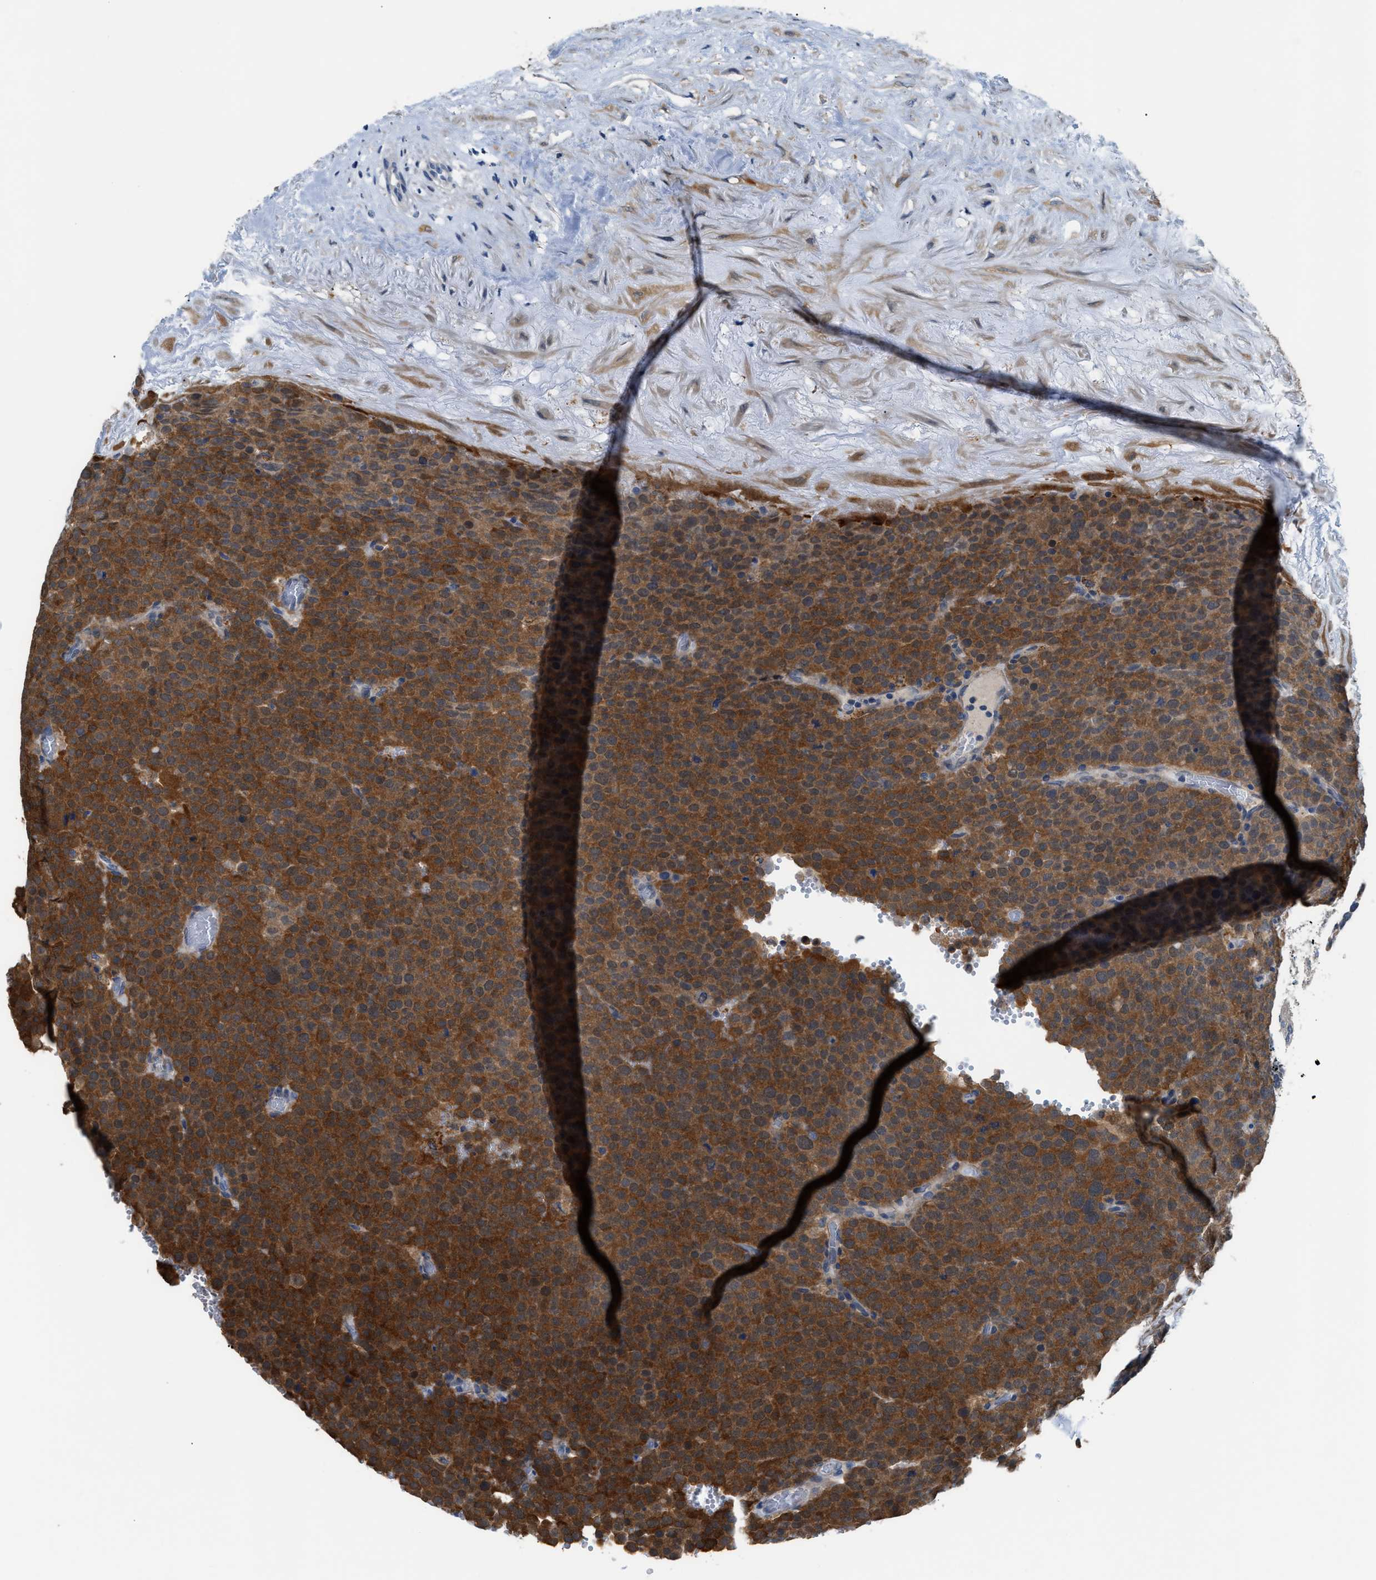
{"staining": {"intensity": "strong", "quantity": ">75%", "location": "cytoplasmic/membranous"}, "tissue": "testis cancer", "cell_type": "Tumor cells", "image_type": "cancer", "snomed": [{"axis": "morphology", "description": "Normal tissue, NOS"}, {"axis": "morphology", "description": "Seminoma, NOS"}, {"axis": "topography", "description": "Testis"}], "caption": "DAB (3,3'-diaminobenzidine) immunohistochemical staining of testis seminoma reveals strong cytoplasmic/membranous protein expression in about >75% of tumor cells.", "gene": "TMEM45B", "patient": {"sex": "male", "age": 71}}